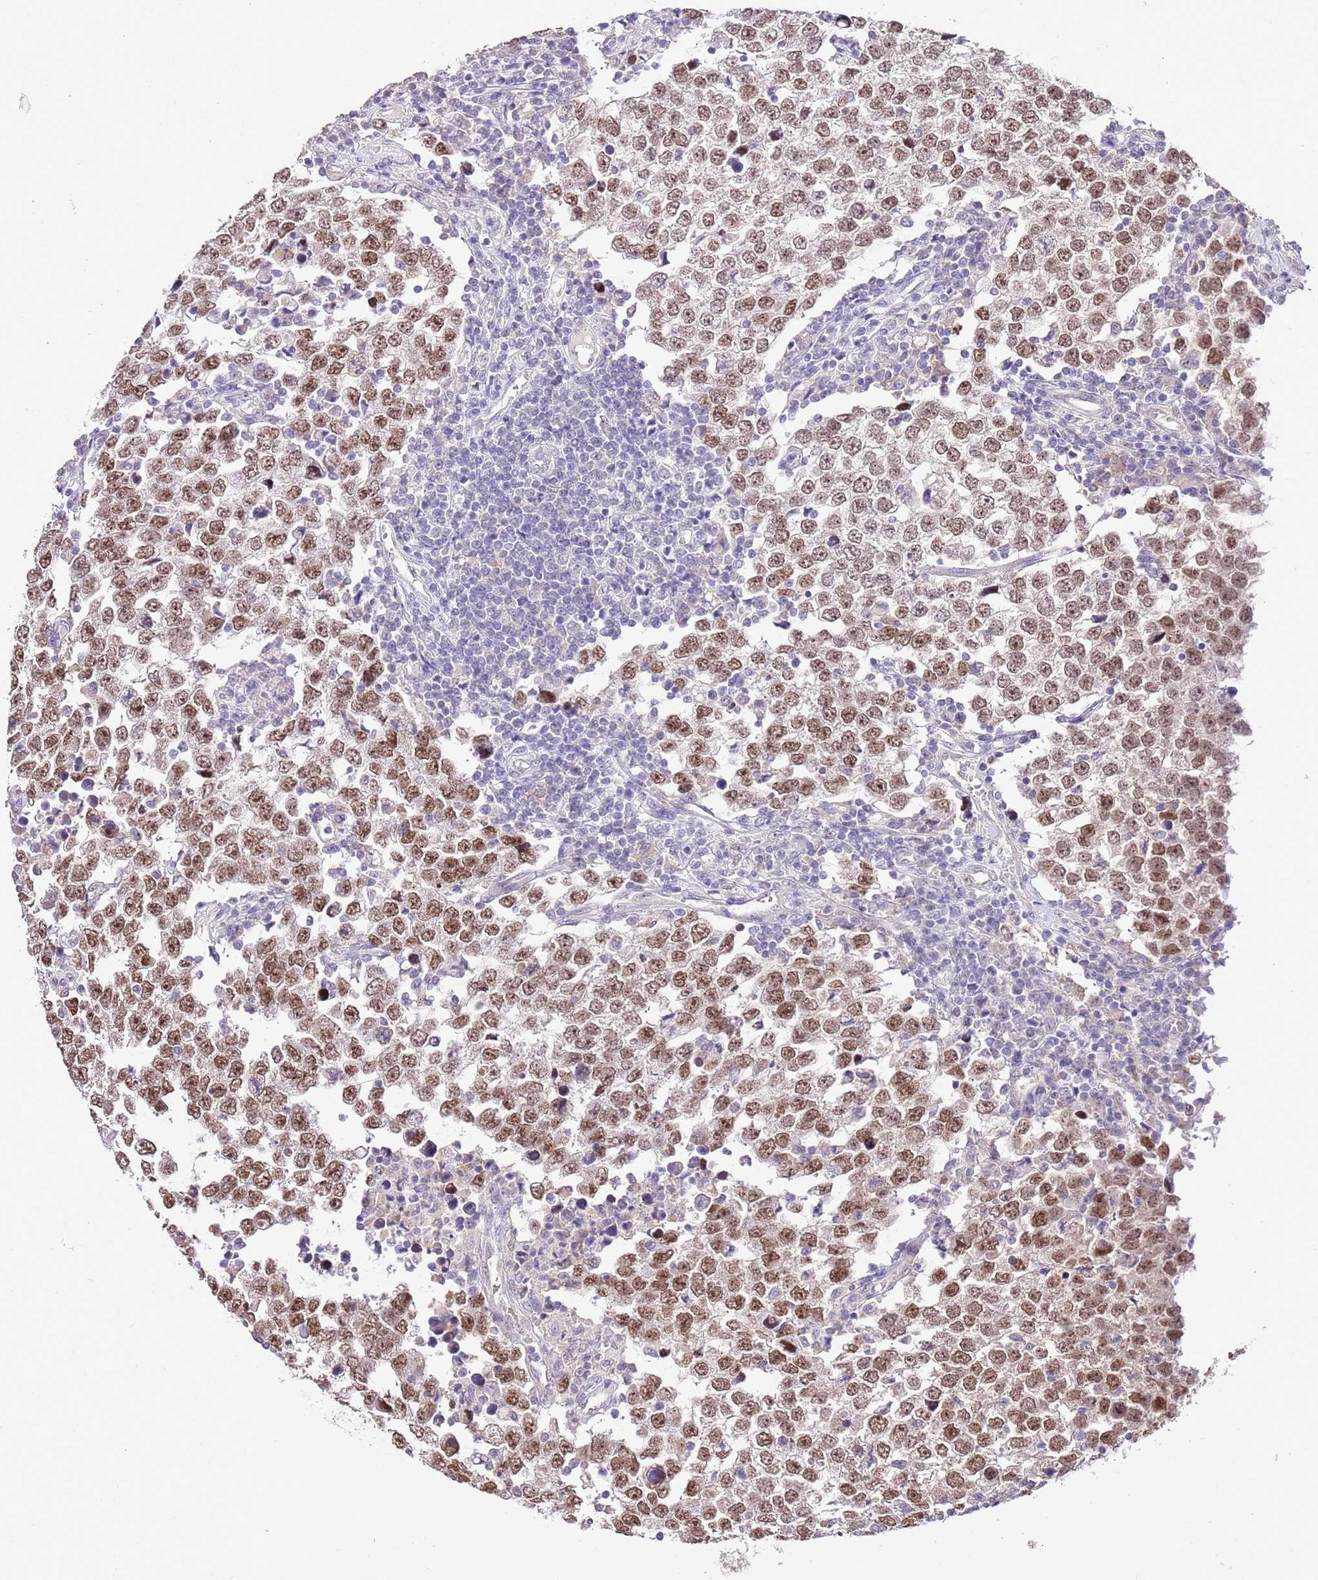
{"staining": {"intensity": "moderate", "quantity": ">75%", "location": "nuclear"}, "tissue": "testis cancer", "cell_type": "Tumor cells", "image_type": "cancer", "snomed": [{"axis": "morphology", "description": "Seminoma, NOS"}, {"axis": "morphology", "description": "Carcinoma, Embryonal, NOS"}, {"axis": "topography", "description": "Testis"}], "caption": "About >75% of tumor cells in testis cancer reveal moderate nuclear protein positivity as visualized by brown immunohistochemical staining.", "gene": "IZUMO4", "patient": {"sex": "male", "age": 28}}